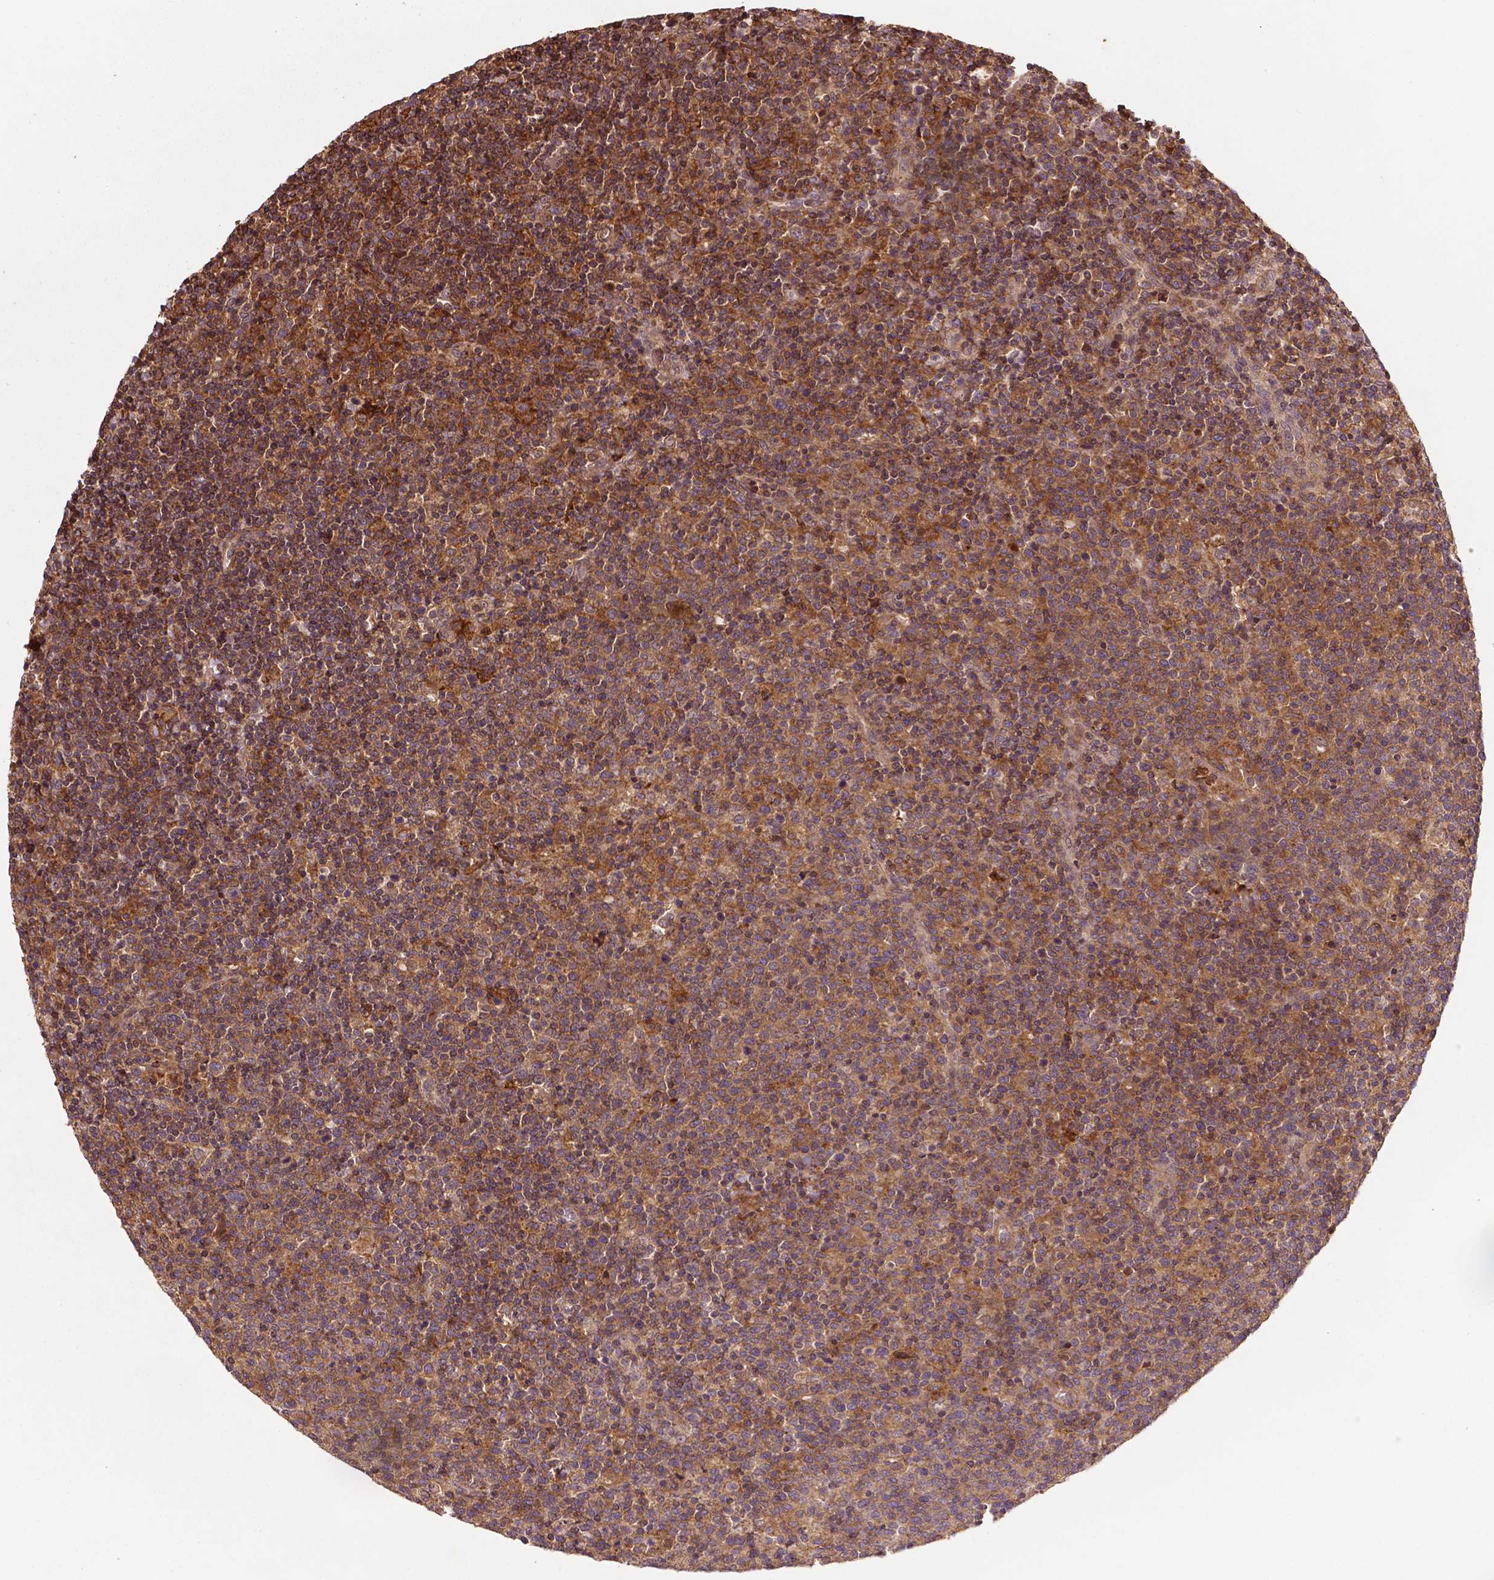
{"staining": {"intensity": "moderate", "quantity": ">75%", "location": "cytoplasmic/membranous"}, "tissue": "lymphoma", "cell_type": "Tumor cells", "image_type": "cancer", "snomed": [{"axis": "morphology", "description": "Malignant lymphoma, non-Hodgkin's type, High grade"}, {"axis": "topography", "description": "Lymph node"}], "caption": "Brown immunohistochemical staining in high-grade malignant lymphoma, non-Hodgkin's type reveals moderate cytoplasmic/membranous positivity in approximately >75% of tumor cells.", "gene": "ZMYND19", "patient": {"sex": "male", "age": 61}}